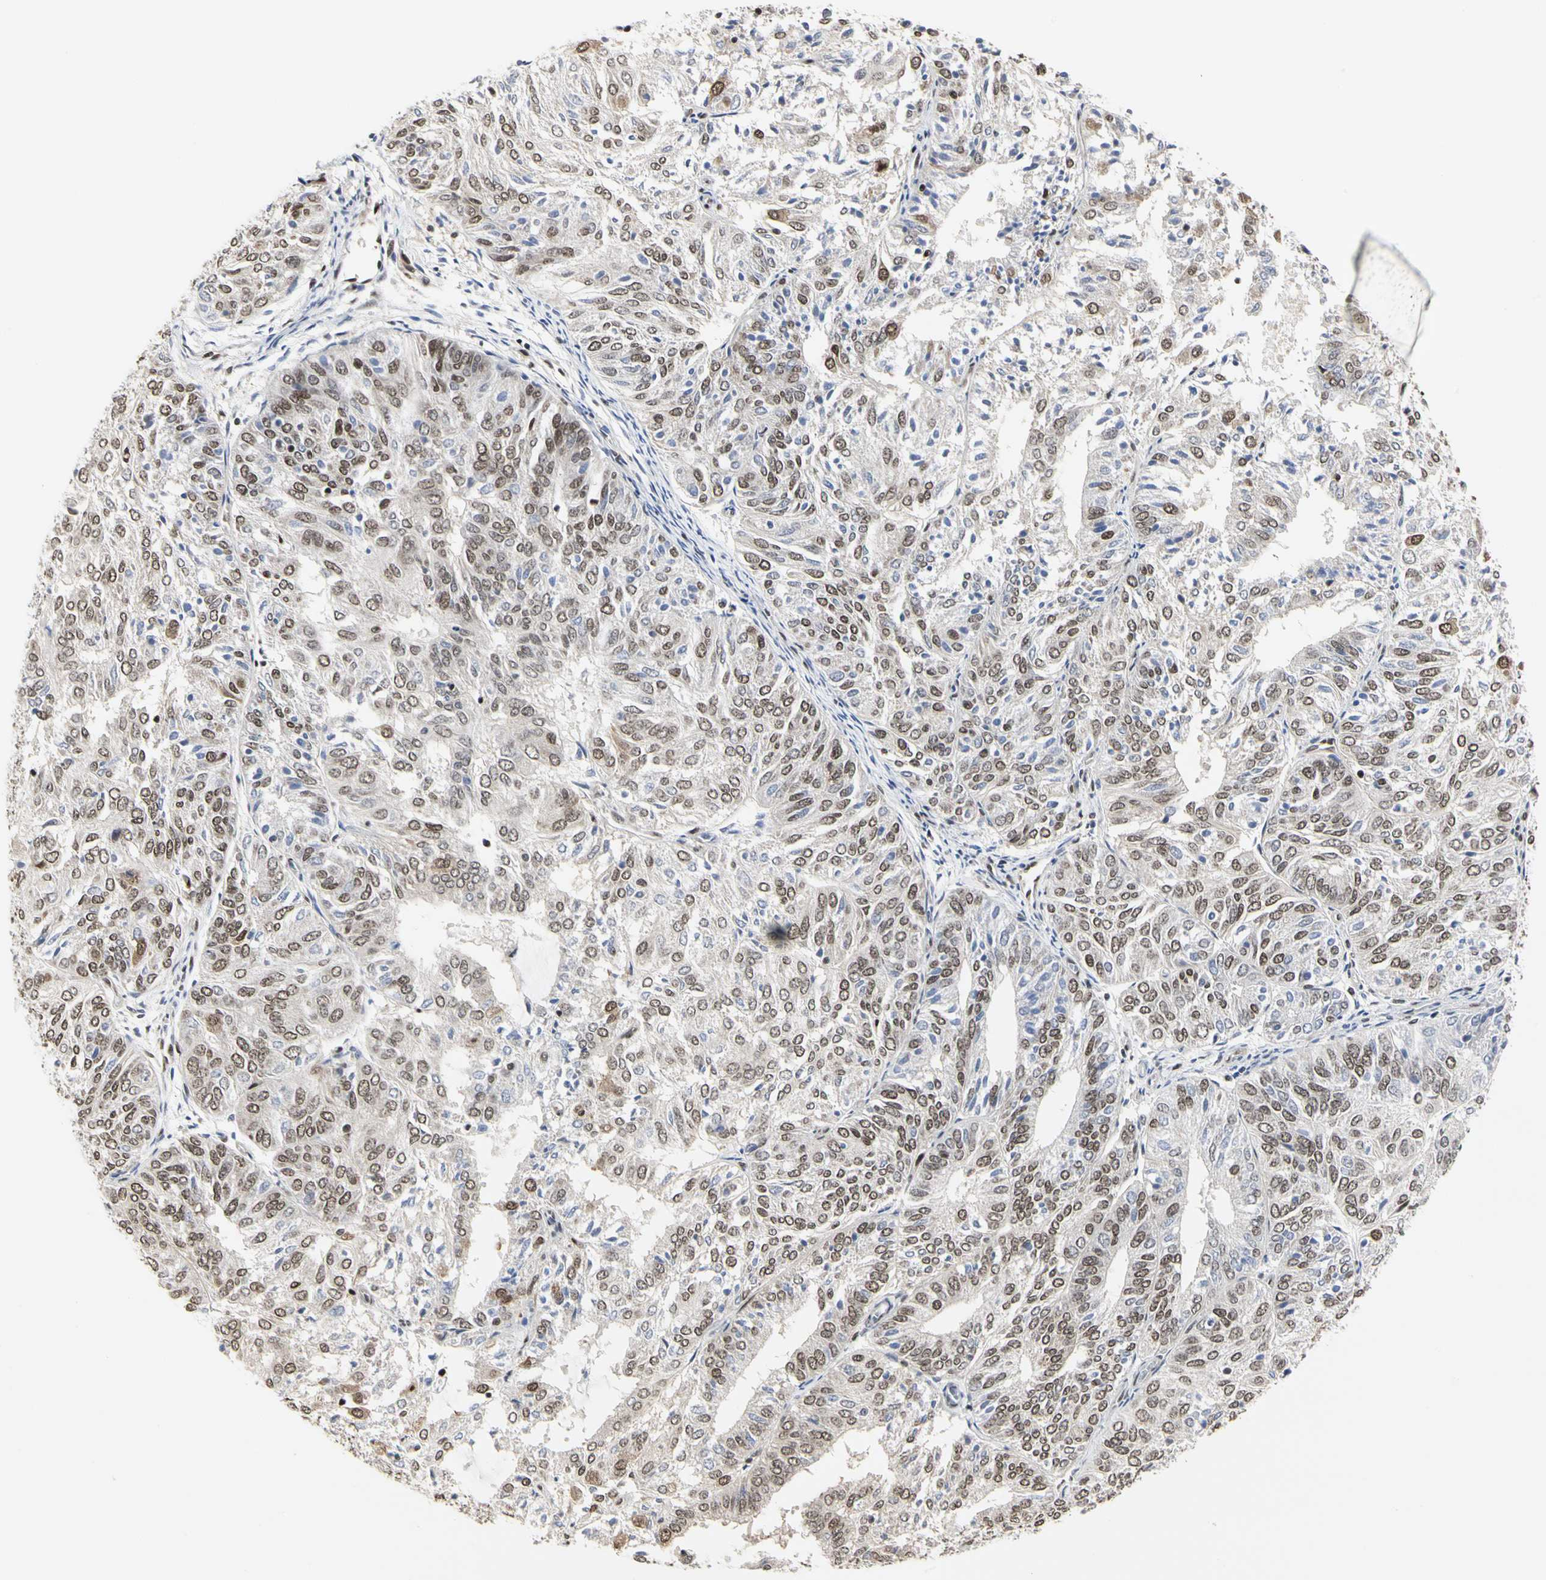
{"staining": {"intensity": "moderate", "quantity": ">75%", "location": "nuclear"}, "tissue": "endometrial cancer", "cell_type": "Tumor cells", "image_type": "cancer", "snomed": [{"axis": "morphology", "description": "Adenocarcinoma, NOS"}, {"axis": "topography", "description": "Uterus"}], "caption": "DAB immunohistochemical staining of endometrial cancer (adenocarcinoma) displays moderate nuclear protein positivity in about >75% of tumor cells. (Stains: DAB (3,3'-diaminobenzidine) in brown, nuclei in blue, Microscopy: brightfield microscopy at high magnification).", "gene": "PRMT3", "patient": {"sex": "female", "age": 60}}